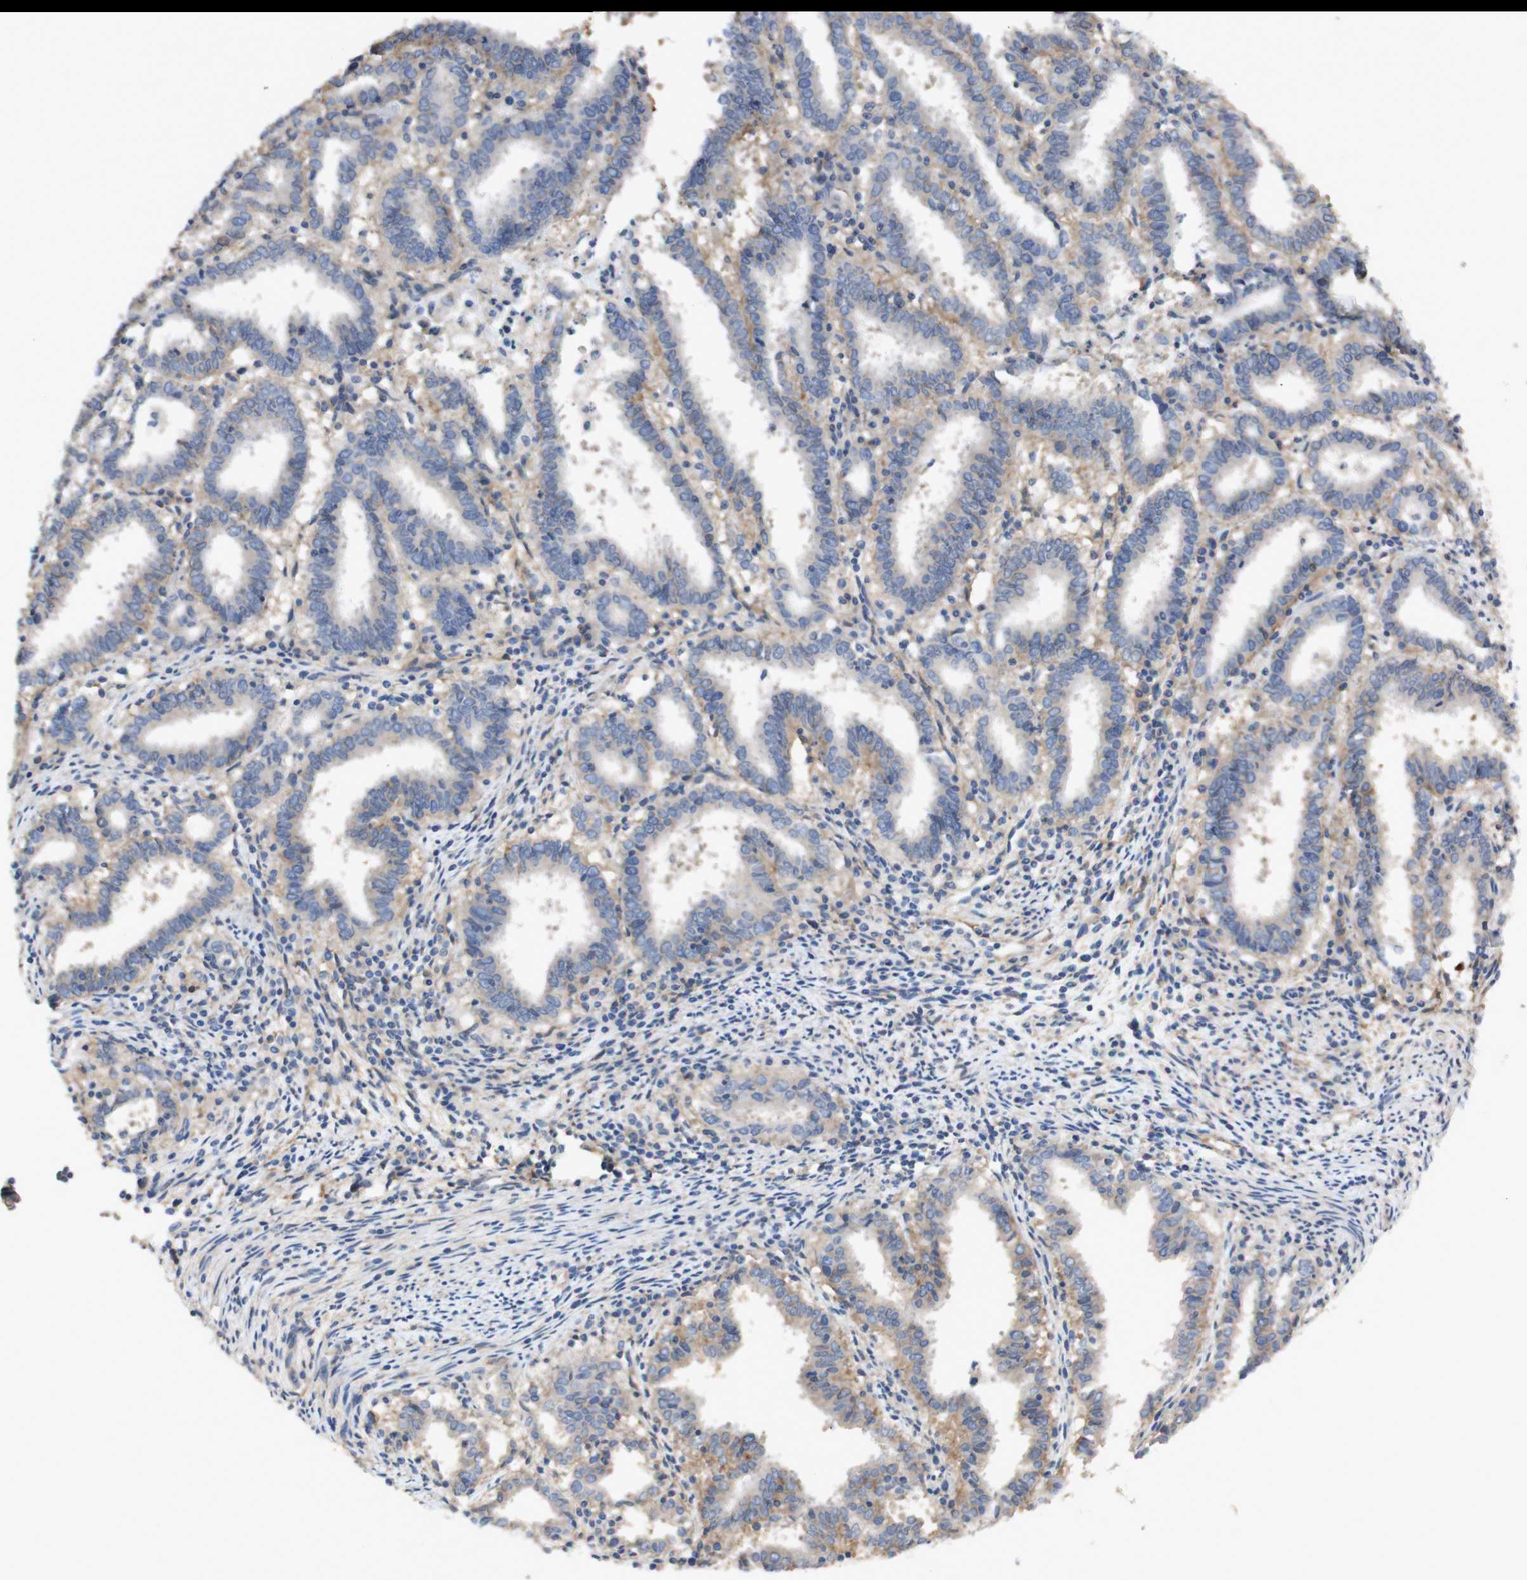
{"staining": {"intensity": "negative", "quantity": "none", "location": "none"}, "tissue": "endometrial cancer", "cell_type": "Tumor cells", "image_type": "cancer", "snomed": [{"axis": "morphology", "description": "Adenocarcinoma, NOS"}, {"axis": "topography", "description": "Uterus"}], "caption": "Tumor cells are negative for brown protein staining in adenocarcinoma (endometrial). (Brightfield microscopy of DAB (3,3'-diaminobenzidine) immunohistochemistry (IHC) at high magnification).", "gene": "ATP2B1", "patient": {"sex": "female", "age": 83}}